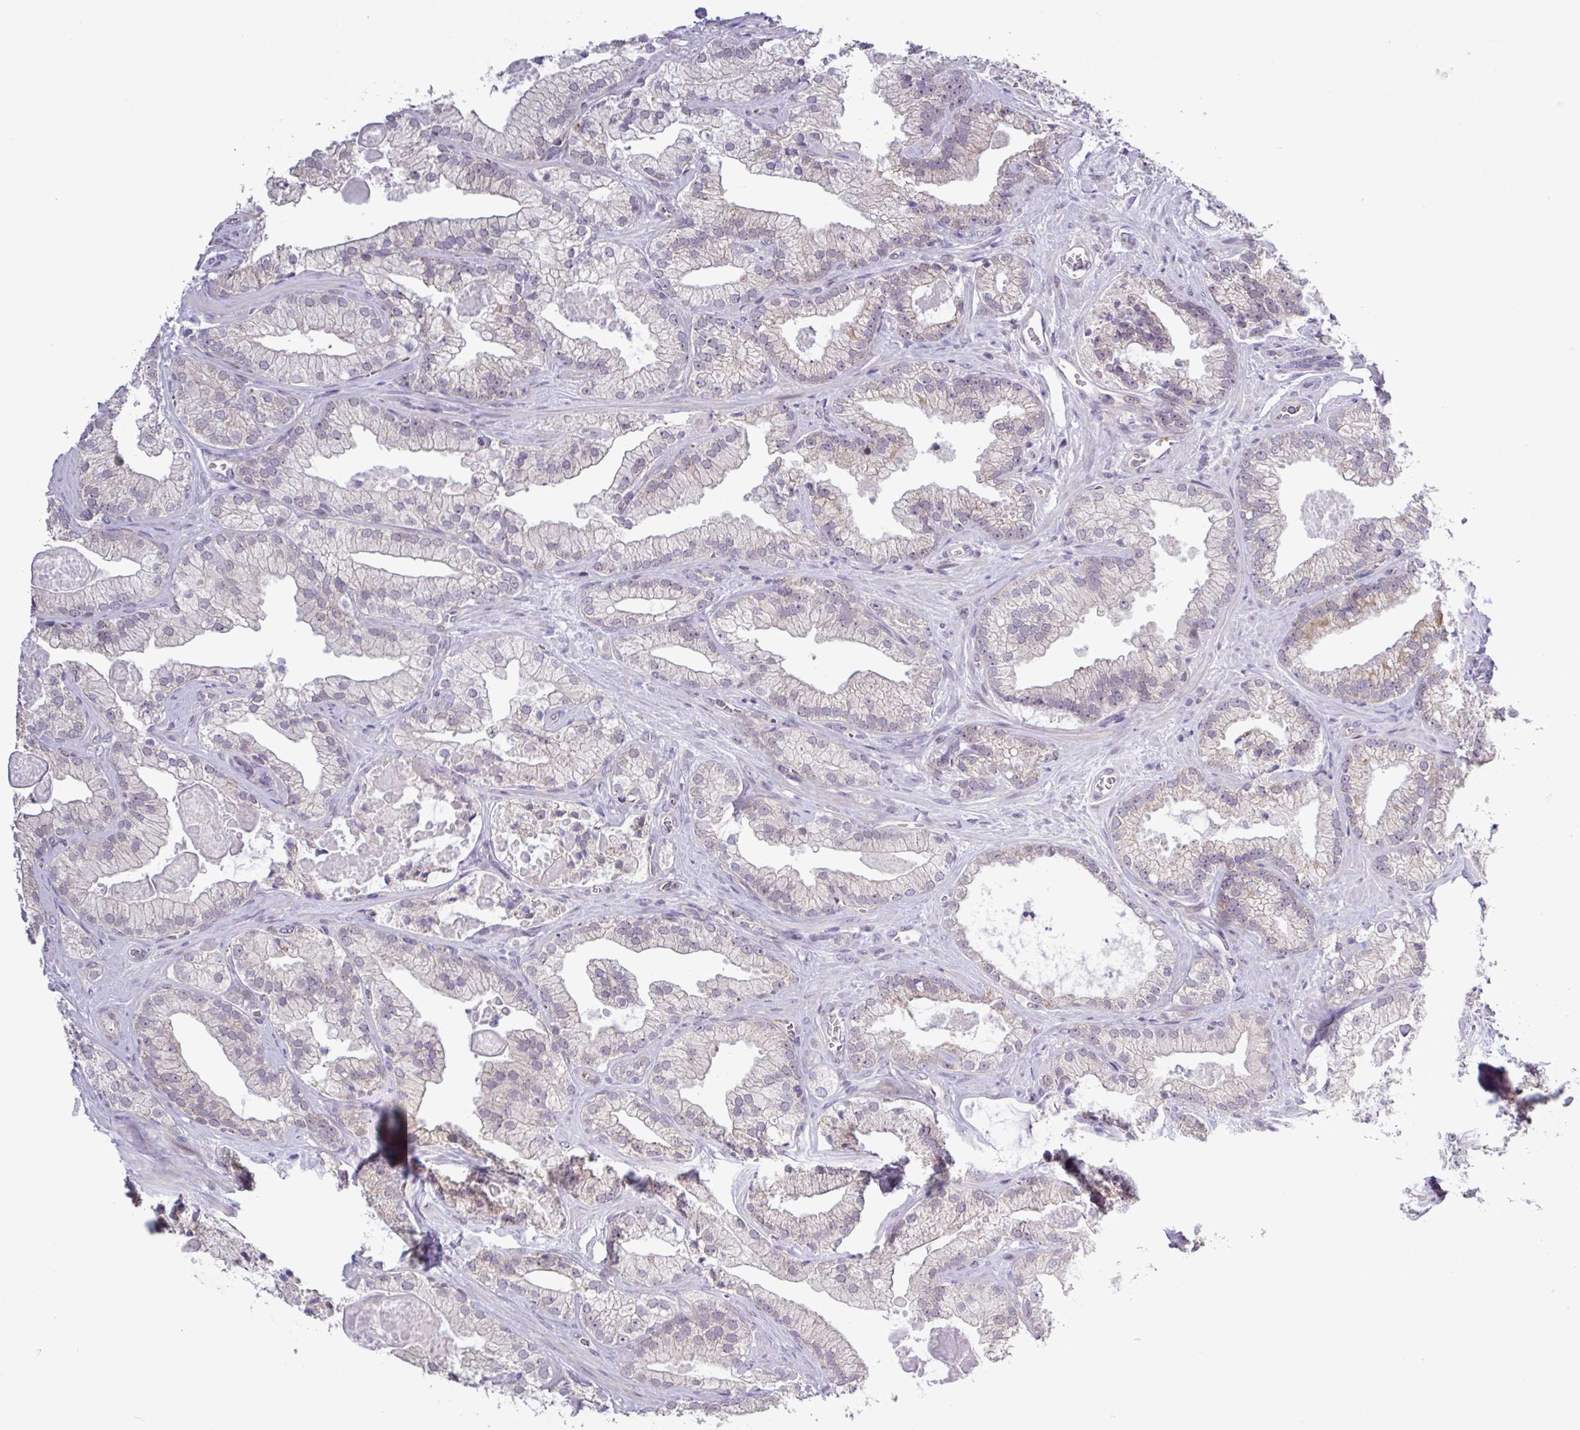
{"staining": {"intensity": "negative", "quantity": "none", "location": "none"}, "tissue": "prostate cancer", "cell_type": "Tumor cells", "image_type": "cancer", "snomed": [{"axis": "morphology", "description": "Adenocarcinoma, High grade"}, {"axis": "topography", "description": "Prostate"}], "caption": "An image of human prostate adenocarcinoma (high-grade) is negative for staining in tumor cells.", "gene": "RTL3", "patient": {"sex": "male", "age": 68}}